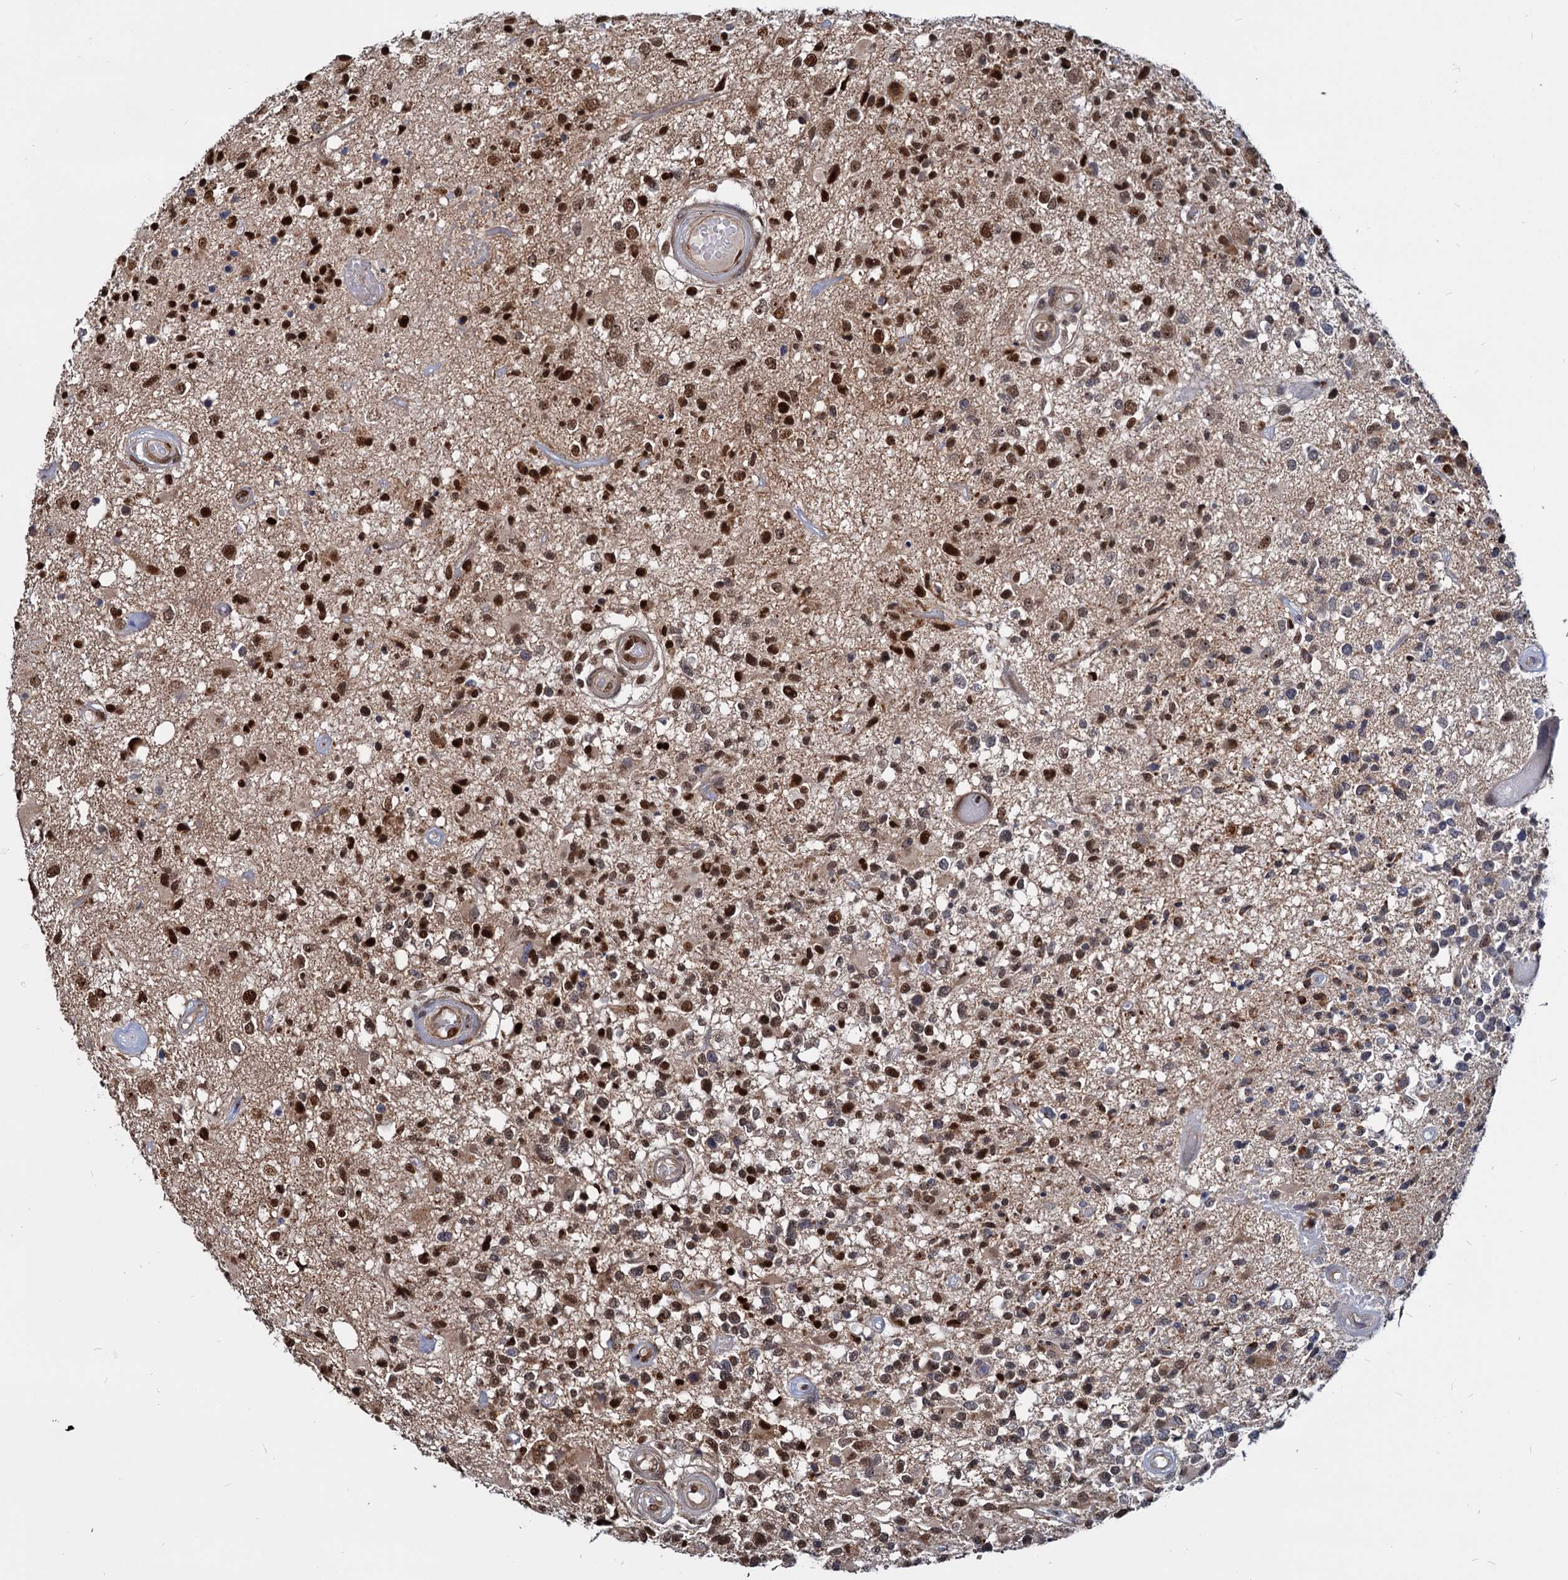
{"staining": {"intensity": "strong", "quantity": ">75%", "location": "nuclear"}, "tissue": "glioma", "cell_type": "Tumor cells", "image_type": "cancer", "snomed": [{"axis": "morphology", "description": "Glioma, malignant, High grade"}, {"axis": "morphology", "description": "Glioblastoma, NOS"}, {"axis": "topography", "description": "Brain"}], "caption": "Immunohistochemistry (IHC) of glioma displays high levels of strong nuclear expression in about >75% of tumor cells.", "gene": "UBLCP1", "patient": {"sex": "male", "age": 60}}